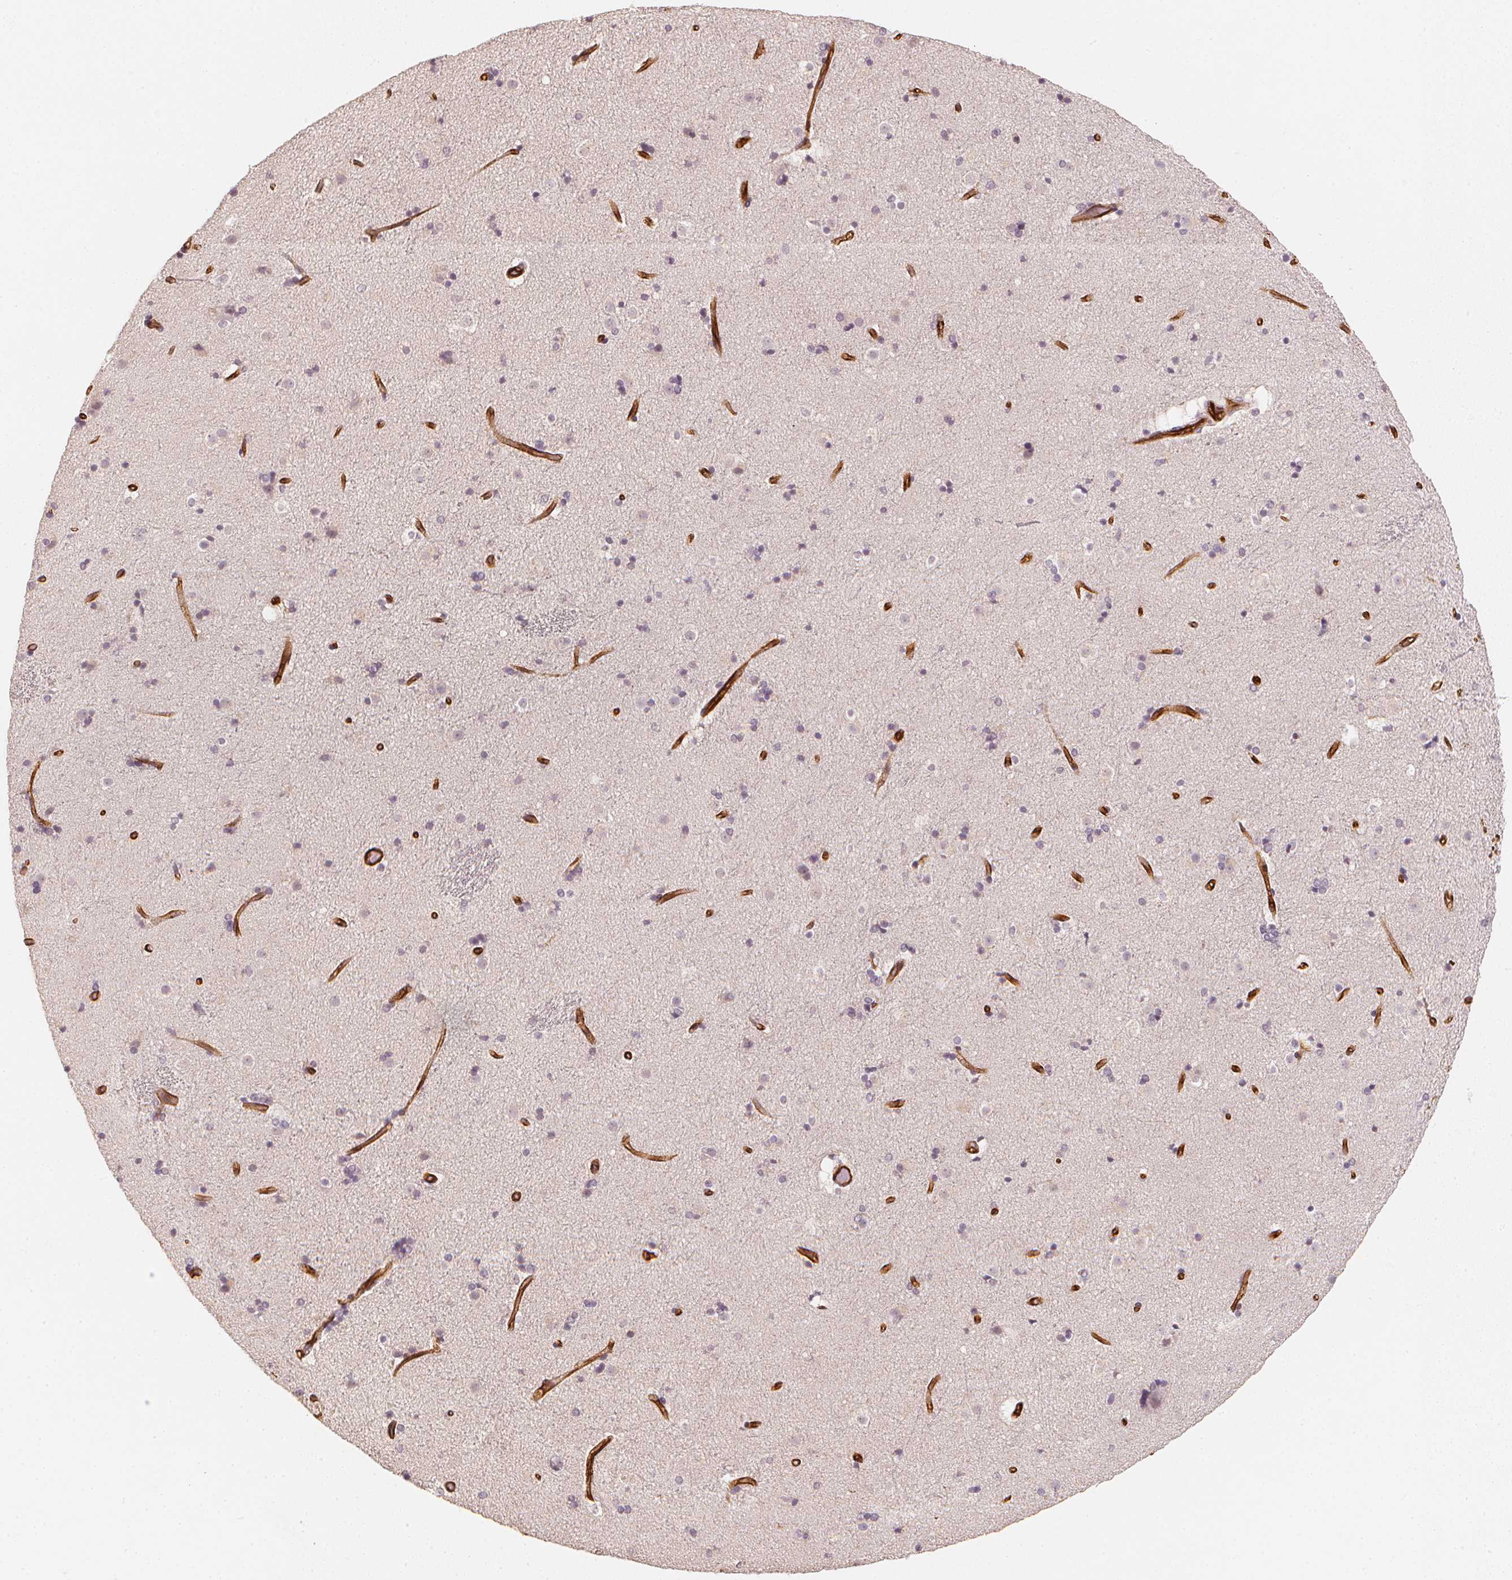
{"staining": {"intensity": "negative", "quantity": "none", "location": "none"}, "tissue": "caudate", "cell_type": "Glial cells", "image_type": "normal", "snomed": [{"axis": "morphology", "description": "Normal tissue, NOS"}, {"axis": "topography", "description": "Lateral ventricle wall"}], "caption": "A high-resolution histopathology image shows immunohistochemistry (IHC) staining of normal caudate, which displays no significant expression in glial cells. (DAB (3,3'-diaminobenzidine) IHC, high magnification).", "gene": "CIB1", "patient": {"sex": "female", "age": 71}}